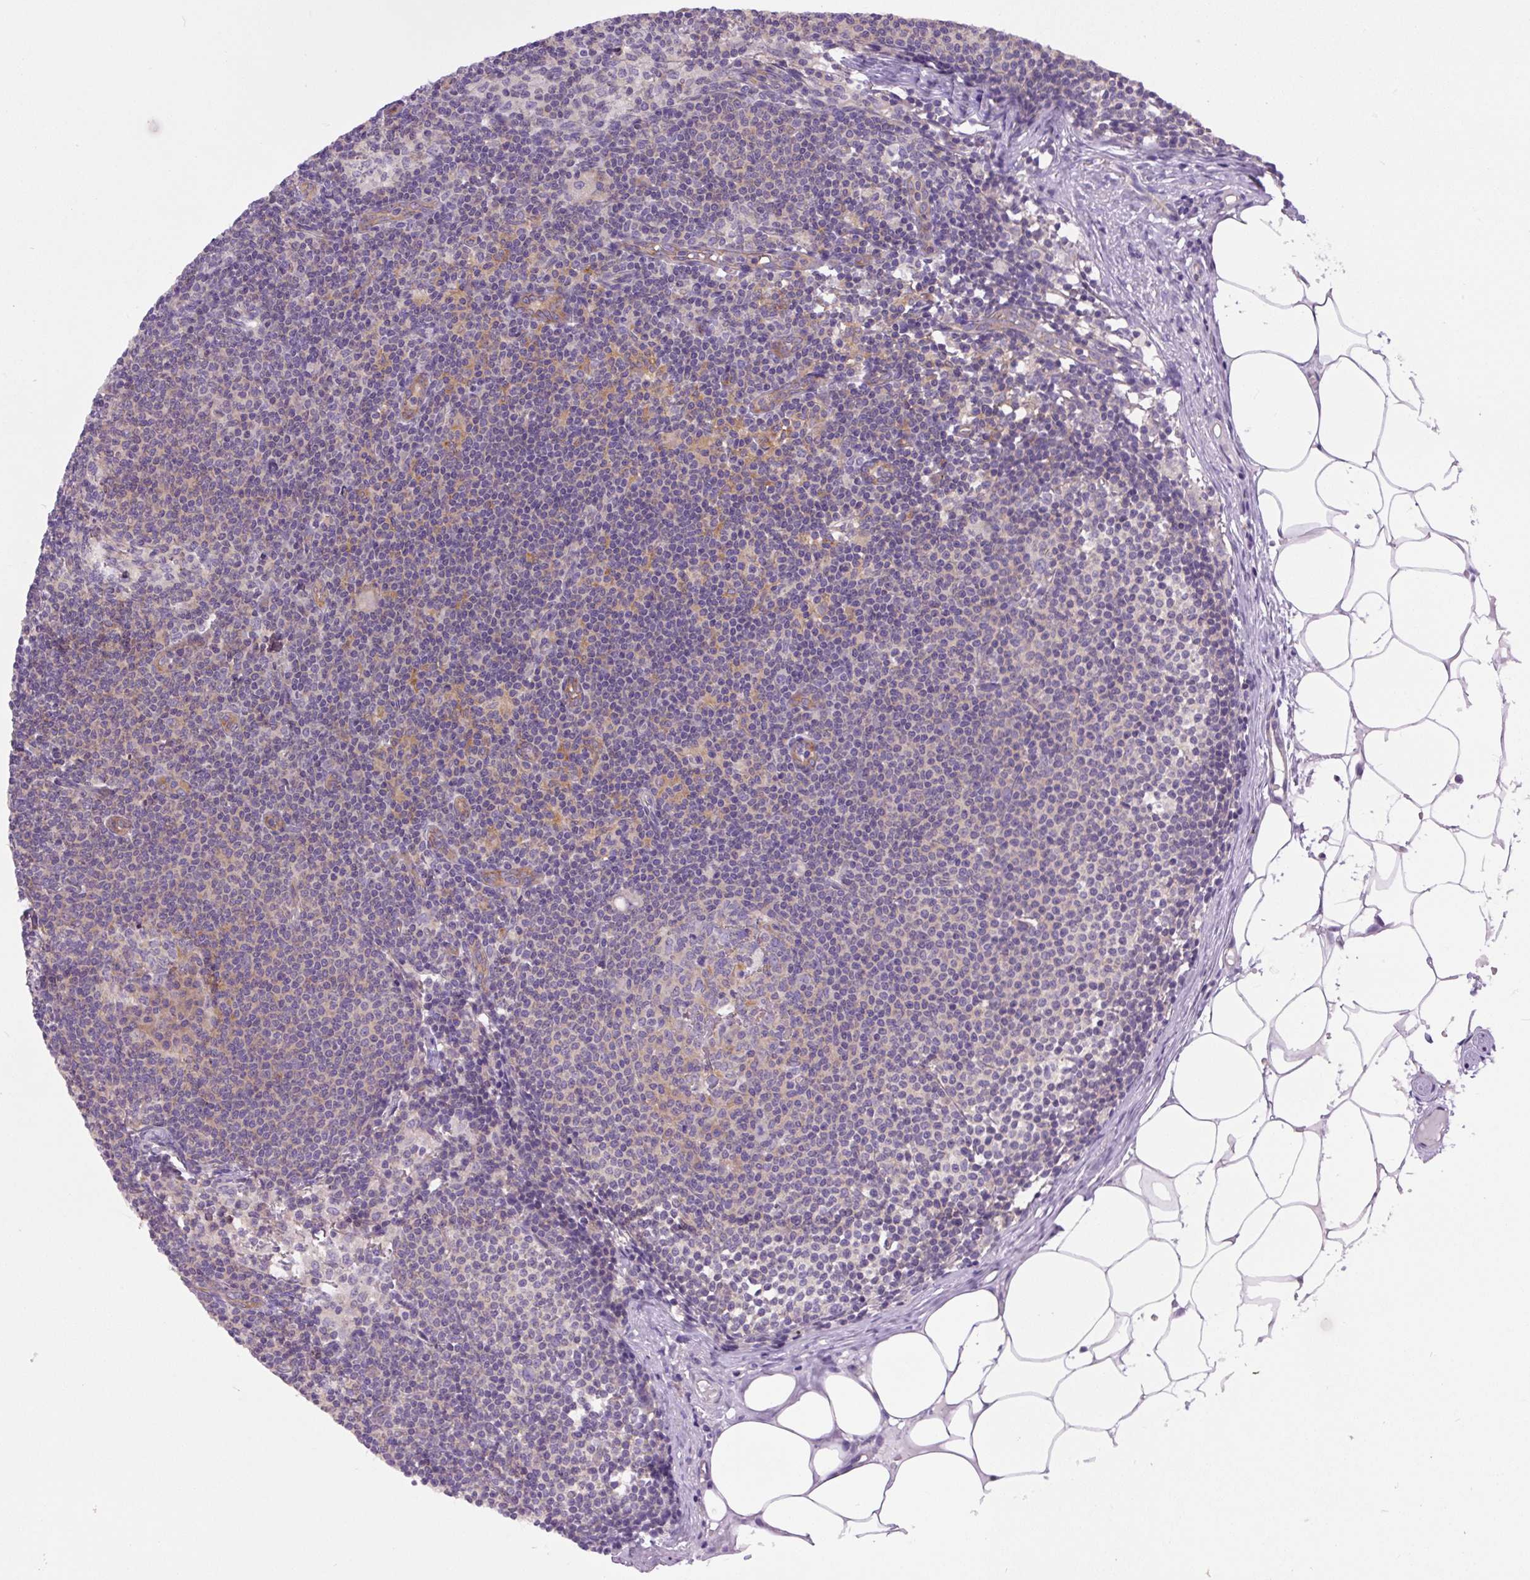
{"staining": {"intensity": "moderate", "quantity": "25%-75%", "location": "cytoplasmic/membranous"}, "tissue": "lymph node", "cell_type": "Germinal center cells", "image_type": "normal", "snomed": [{"axis": "morphology", "description": "Normal tissue, NOS"}, {"axis": "topography", "description": "Lymph node"}], "caption": "Immunohistochemistry (DAB (3,3'-diaminobenzidine)) staining of benign lymph node reveals moderate cytoplasmic/membranous protein positivity in about 25%-75% of germinal center cells. Ihc stains the protein of interest in brown and the nuclei are stained blue.", "gene": "MINK1", "patient": {"sex": "male", "age": 49}}